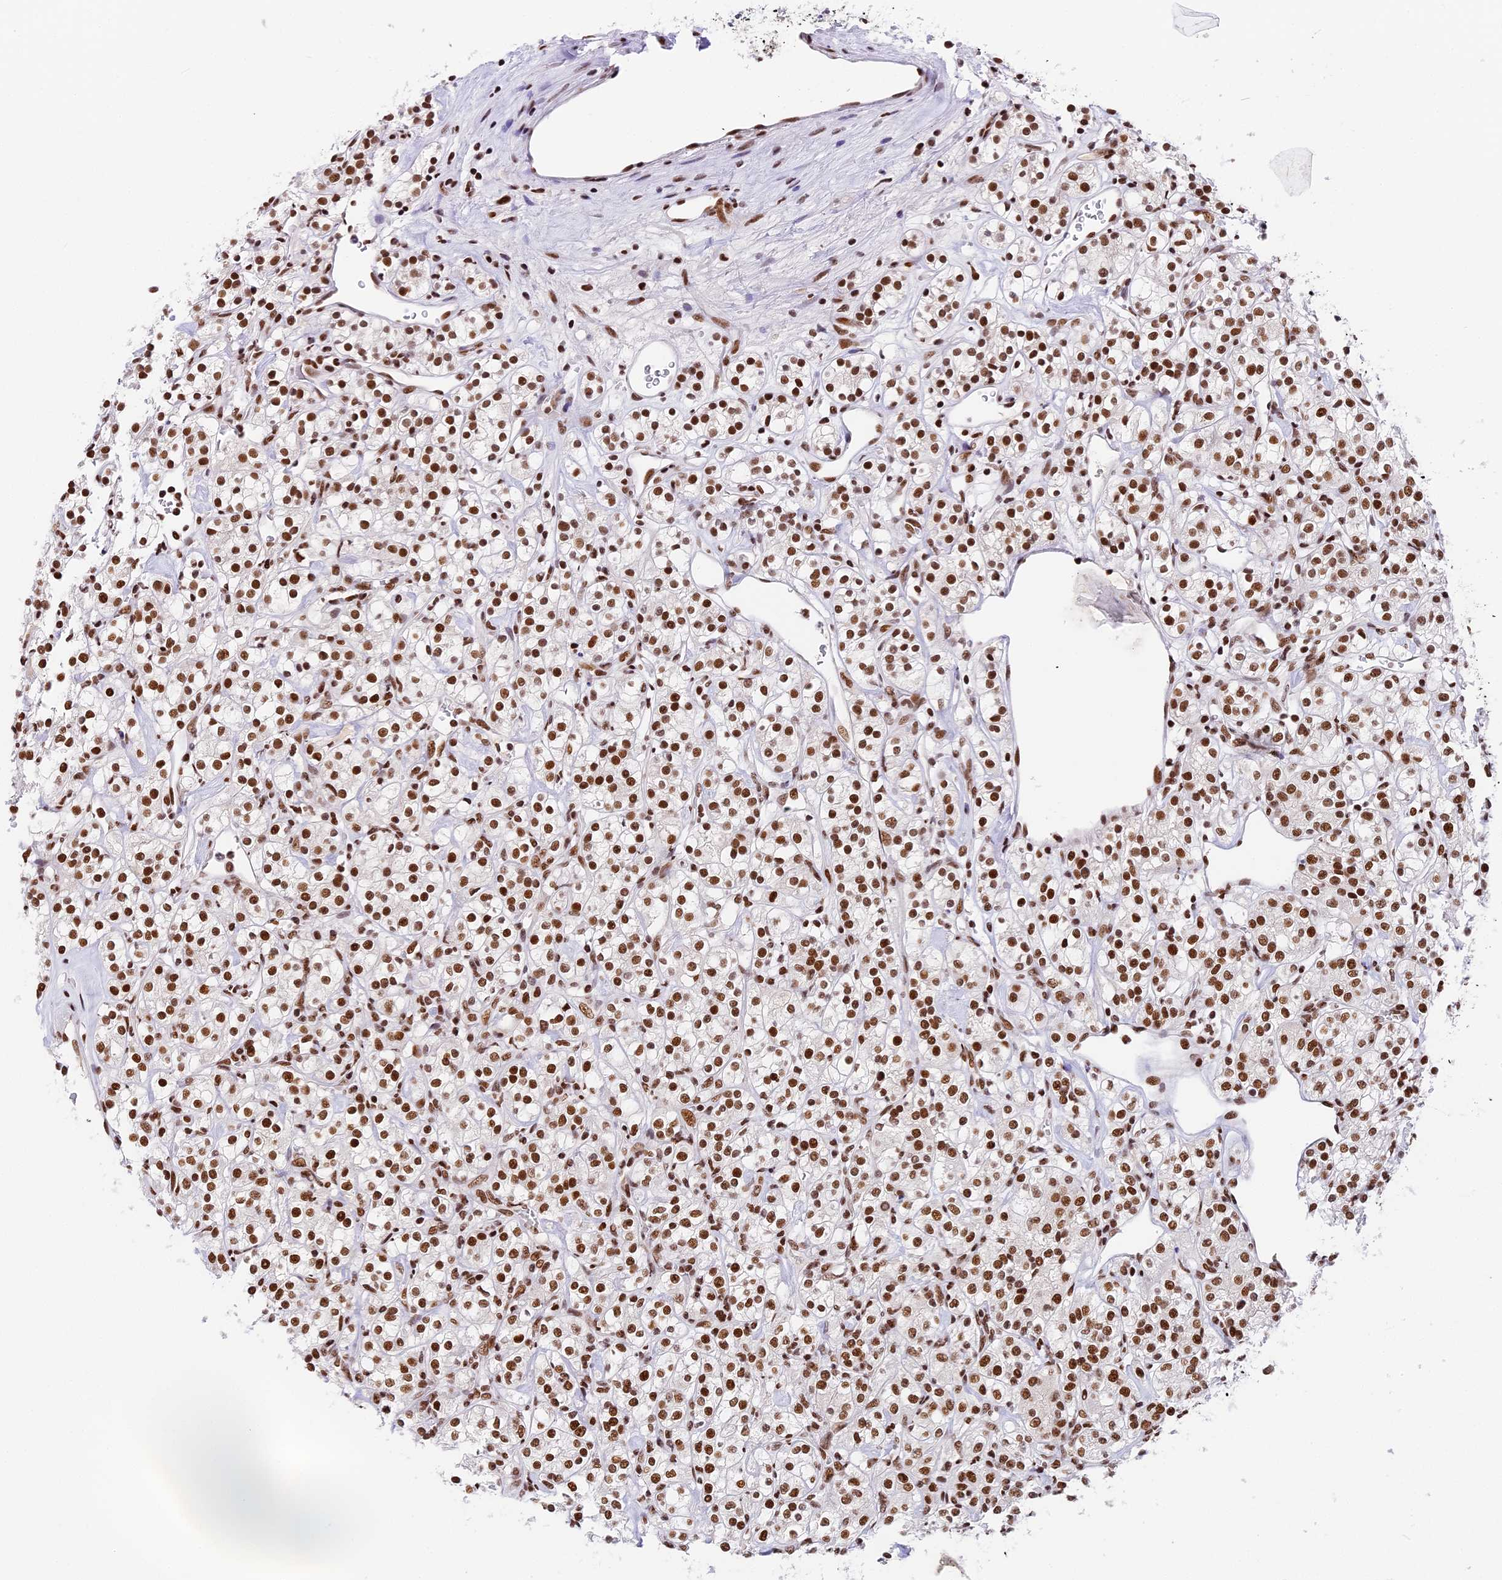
{"staining": {"intensity": "strong", "quantity": ">75%", "location": "nuclear"}, "tissue": "renal cancer", "cell_type": "Tumor cells", "image_type": "cancer", "snomed": [{"axis": "morphology", "description": "Adenocarcinoma, NOS"}, {"axis": "topography", "description": "Kidney"}], "caption": "Renal cancer stained for a protein displays strong nuclear positivity in tumor cells.", "gene": "SBNO1", "patient": {"sex": "male", "age": 77}}